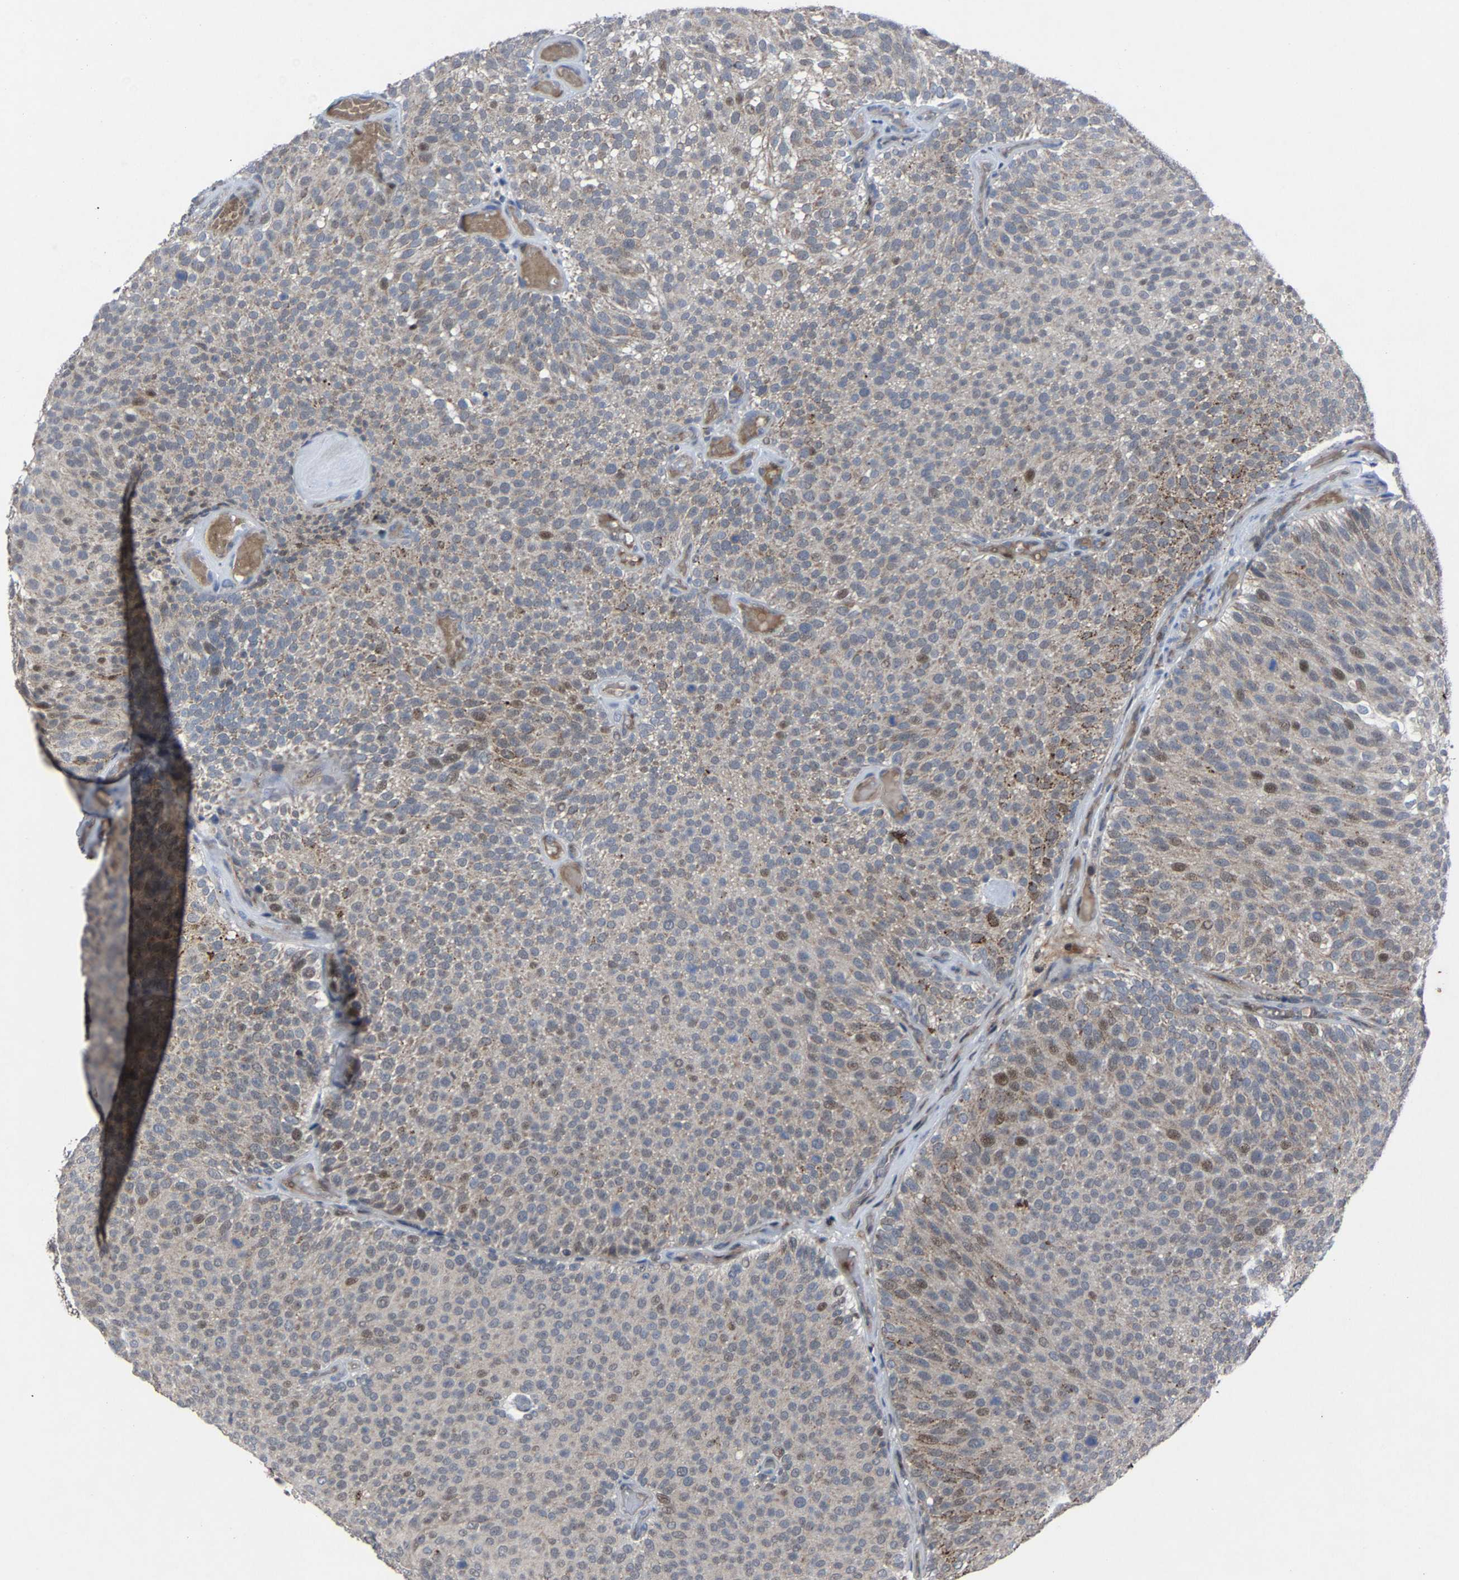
{"staining": {"intensity": "weak", "quantity": "<25%", "location": "nuclear"}, "tissue": "urothelial cancer", "cell_type": "Tumor cells", "image_type": "cancer", "snomed": [{"axis": "morphology", "description": "Urothelial carcinoma, Low grade"}, {"axis": "topography", "description": "Urinary bladder"}], "caption": "Immunohistochemistry image of neoplastic tissue: human low-grade urothelial carcinoma stained with DAB displays no significant protein staining in tumor cells.", "gene": "LSM8", "patient": {"sex": "male", "age": 78}}